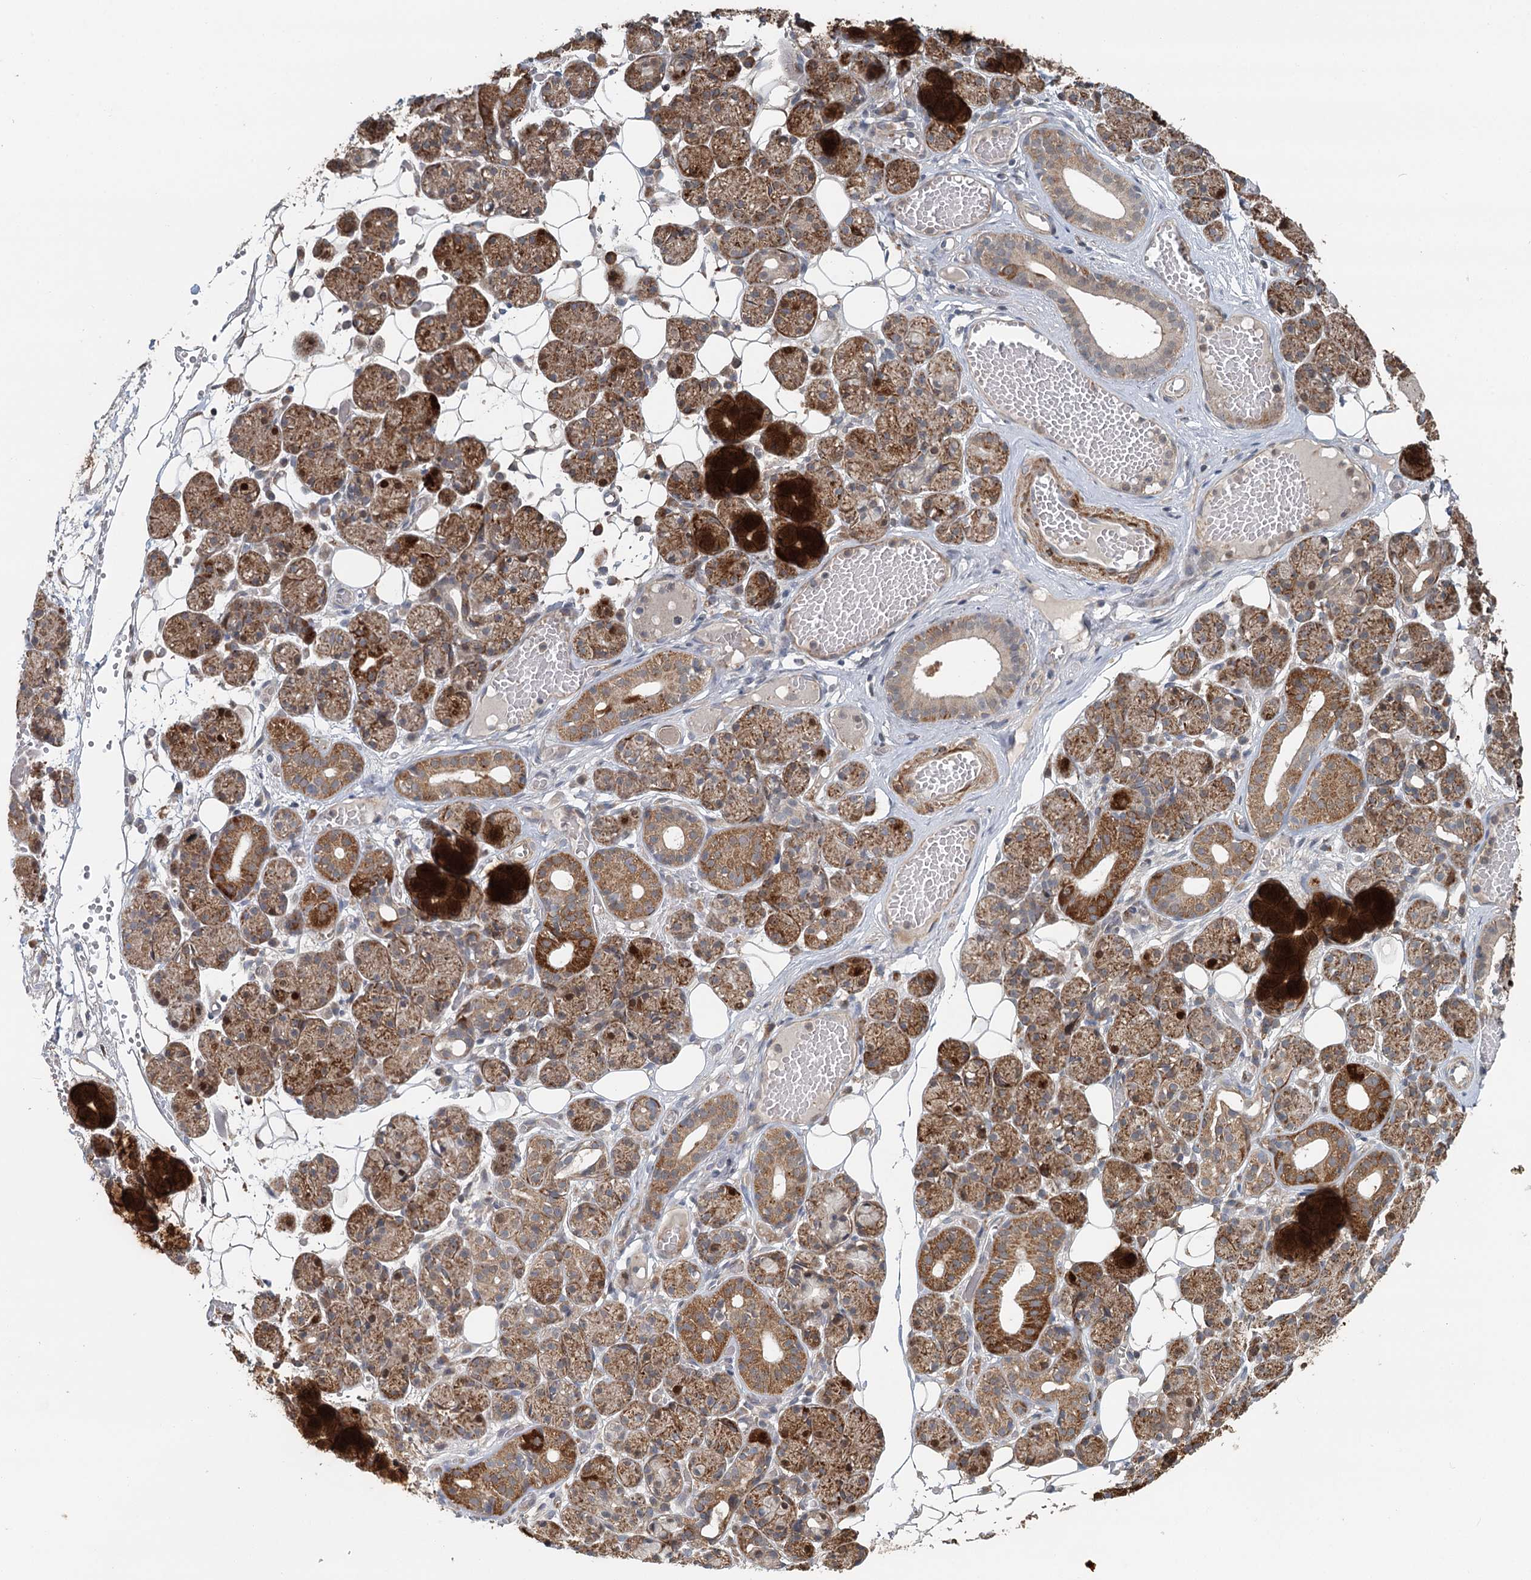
{"staining": {"intensity": "strong", "quantity": "25%-75%", "location": "cytoplasmic/membranous"}, "tissue": "salivary gland", "cell_type": "Glandular cells", "image_type": "normal", "snomed": [{"axis": "morphology", "description": "Normal tissue, NOS"}, {"axis": "topography", "description": "Salivary gland"}], "caption": "Immunohistochemistry (IHC) of normal human salivary gland exhibits high levels of strong cytoplasmic/membranous staining in about 25%-75% of glandular cells. The protein is shown in brown color, while the nuclei are stained blue.", "gene": "RNF111", "patient": {"sex": "male", "age": 63}}